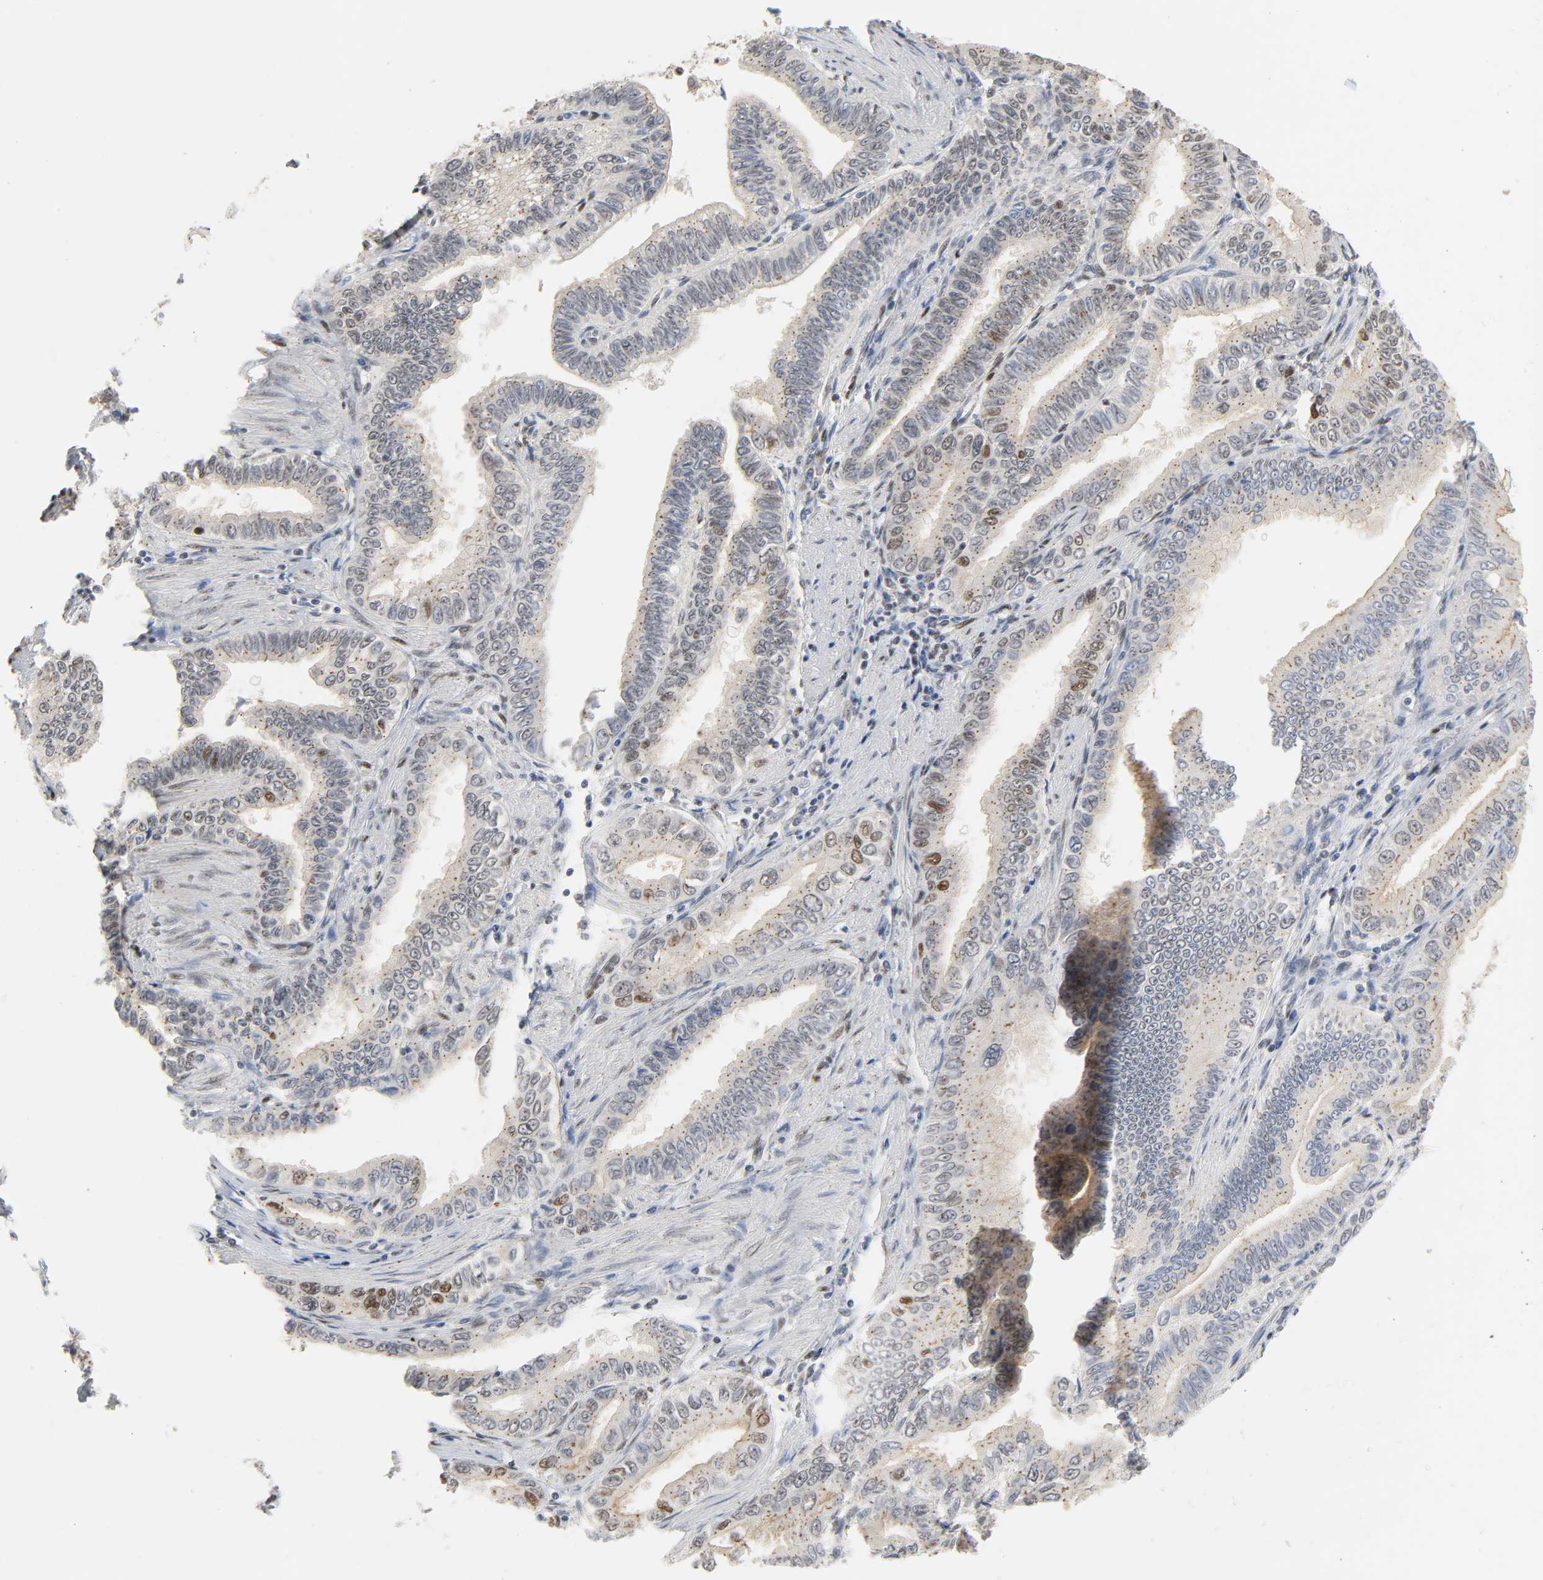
{"staining": {"intensity": "moderate", "quantity": "<25%", "location": "nuclear"}, "tissue": "pancreatic cancer", "cell_type": "Tumor cells", "image_type": "cancer", "snomed": [{"axis": "morphology", "description": "Normal tissue, NOS"}, {"axis": "topography", "description": "Lymph node"}], "caption": "Pancreatic cancer stained for a protein (brown) shows moderate nuclear positive staining in approximately <25% of tumor cells.", "gene": "NCOA6", "patient": {"sex": "male", "age": 50}}